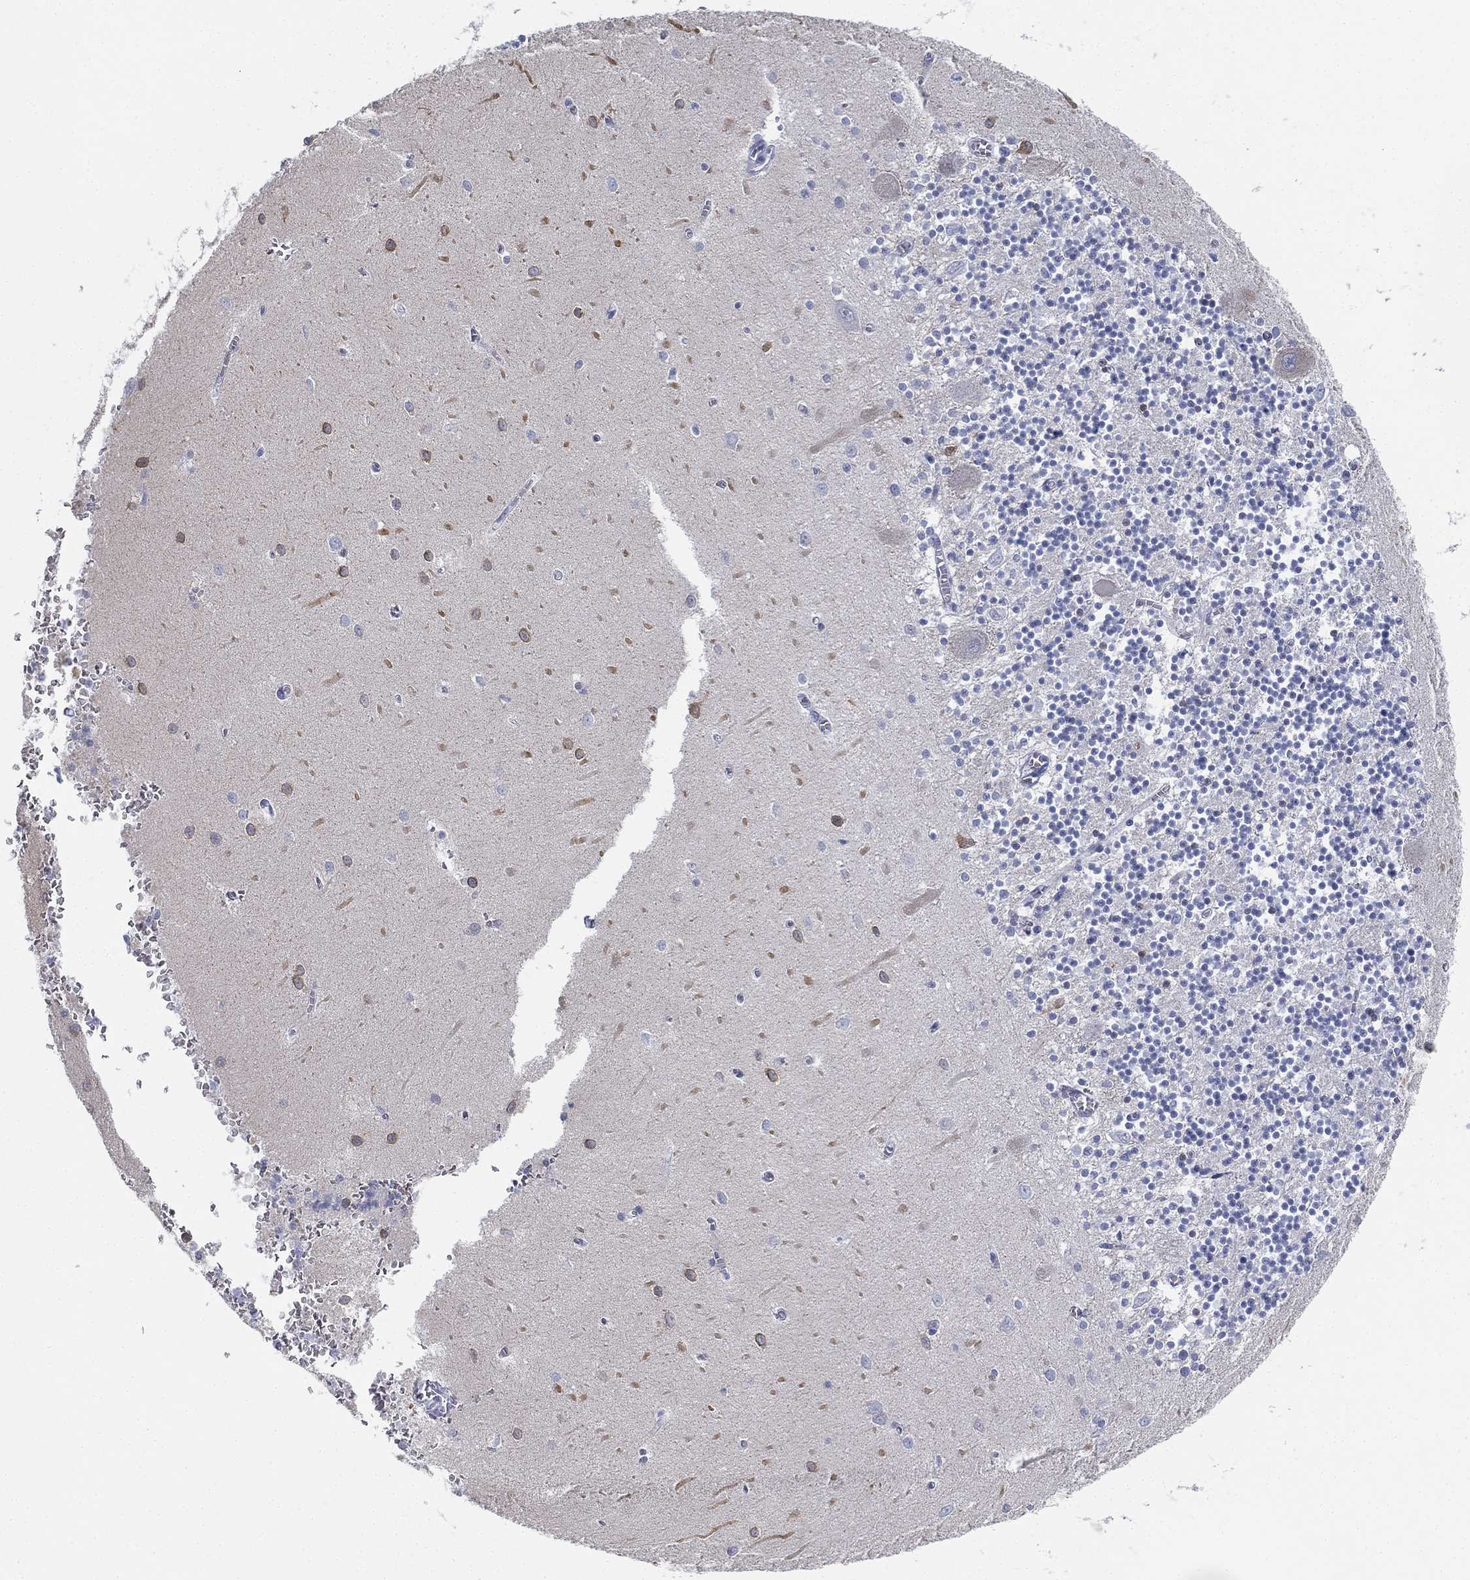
{"staining": {"intensity": "negative", "quantity": "none", "location": "none"}, "tissue": "cerebellum", "cell_type": "Cells in granular layer", "image_type": "normal", "snomed": [{"axis": "morphology", "description": "Normal tissue, NOS"}, {"axis": "topography", "description": "Cerebellum"}], "caption": "There is no significant expression in cells in granular layer of cerebellum. Brightfield microscopy of immunohistochemistry (IHC) stained with DAB (3,3'-diaminobenzidine) (brown) and hematoxylin (blue), captured at high magnification.", "gene": "GCNA", "patient": {"sex": "female", "age": 64}}